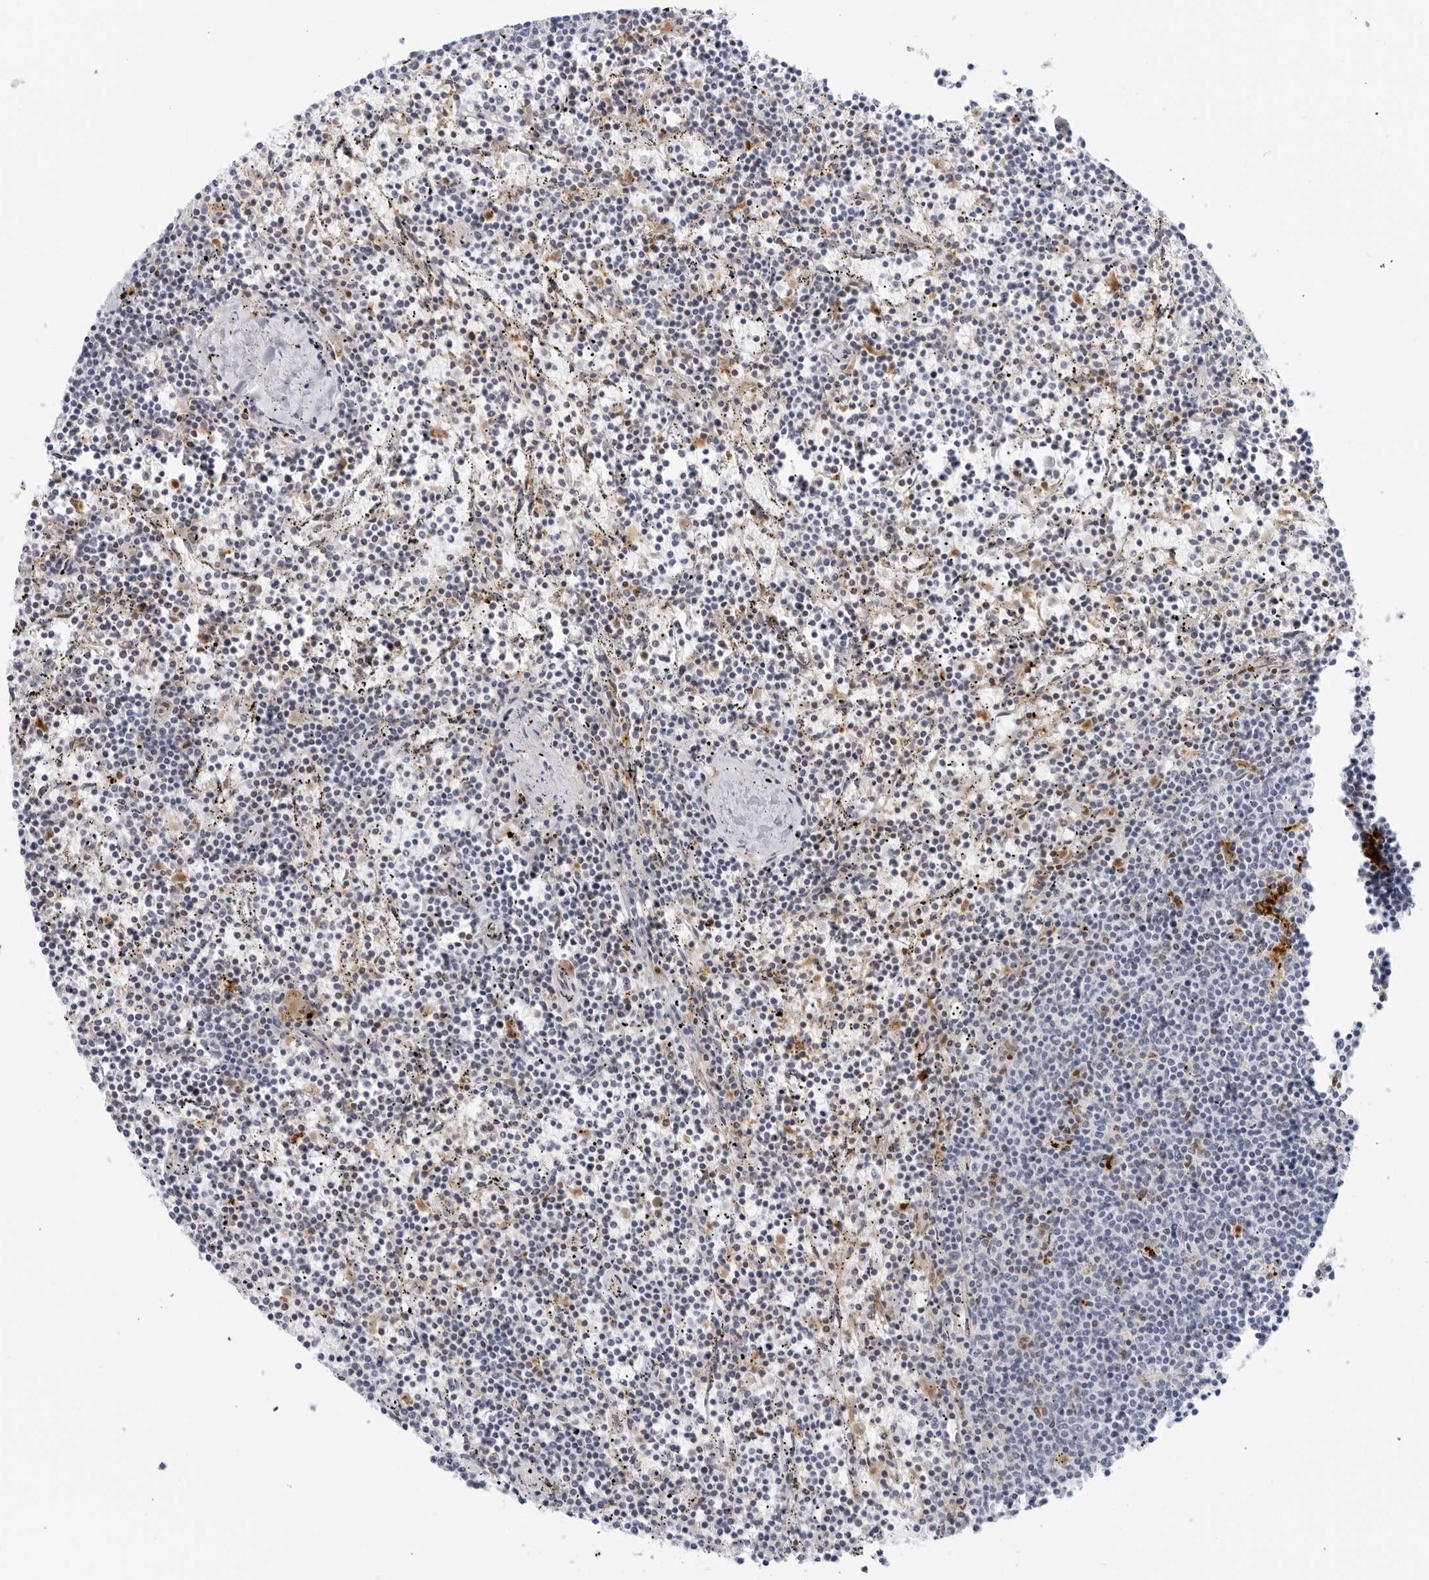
{"staining": {"intensity": "negative", "quantity": "none", "location": "none"}, "tissue": "lymphoma", "cell_type": "Tumor cells", "image_type": "cancer", "snomed": [{"axis": "morphology", "description": "Malignant lymphoma, non-Hodgkin's type, Low grade"}, {"axis": "topography", "description": "Spleen"}], "caption": "A histopathology image of human malignant lymphoma, non-Hodgkin's type (low-grade) is negative for staining in tumor cells.", "gene": "FGG", "patient": {"sex": "female", "age": 50}}